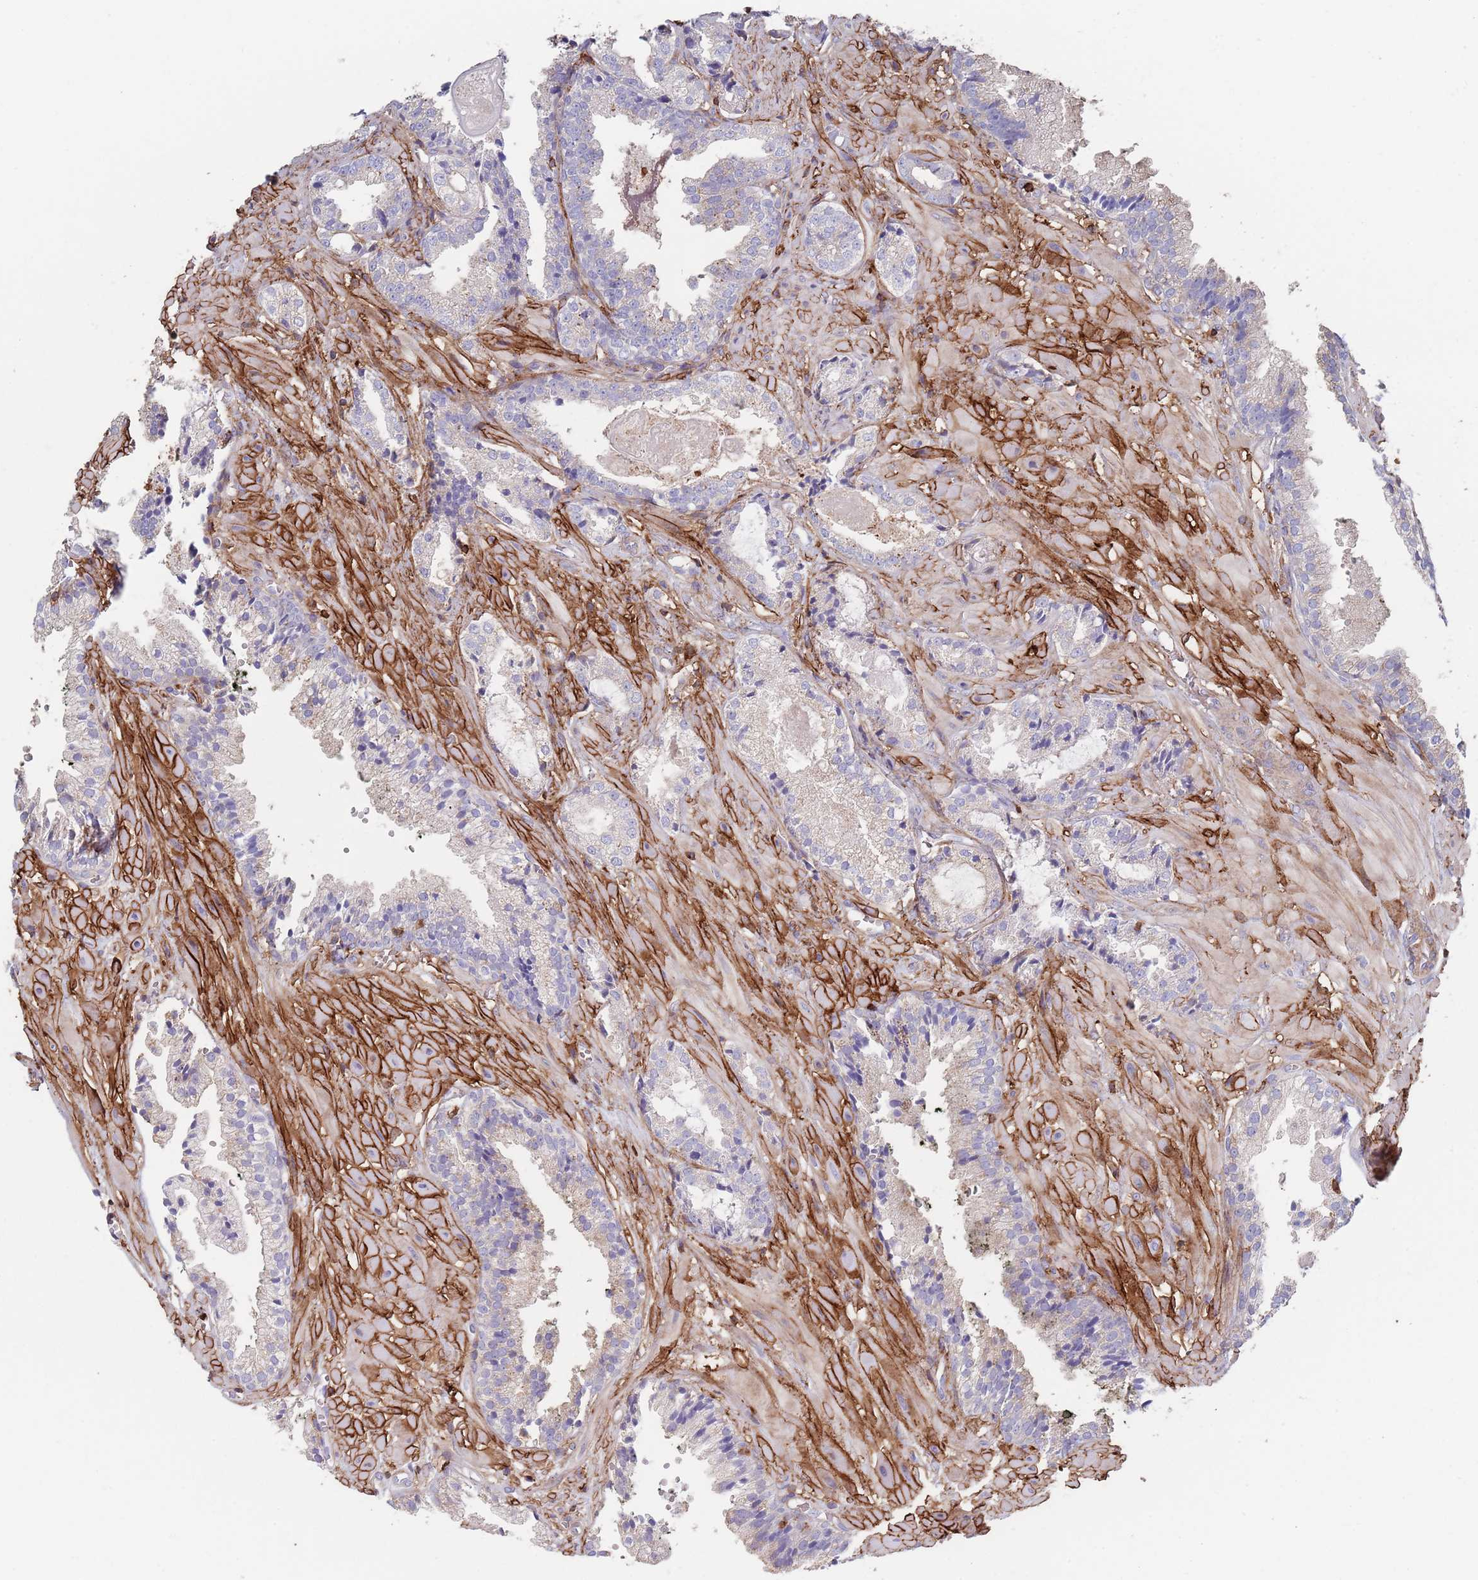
{"staining": {"intensity": "negative", "quantity": "none", "location": "none"}, "tissue": "prostate cancer", "cell_type": "Tumor cells", "image_type": "cancer", "snomed": [{"axis": "morphology", "description": "Adenocarcinoma, High grade"}, {"axis": "topography", "description": "Prostate"}], "caption": "Immunohistochemistry (IHC) photomicrograph of neoplastic tissue: prostate cancer stained with DAB exhibits no significant protein expression in tumor cells. (DAB (3,3'-diaminobenzidine) immunohistochemistry visualized using brightfield microscopy, high magnification).", "gene": "RNF144A", "patient": {"sex": "male", "age": 71}}